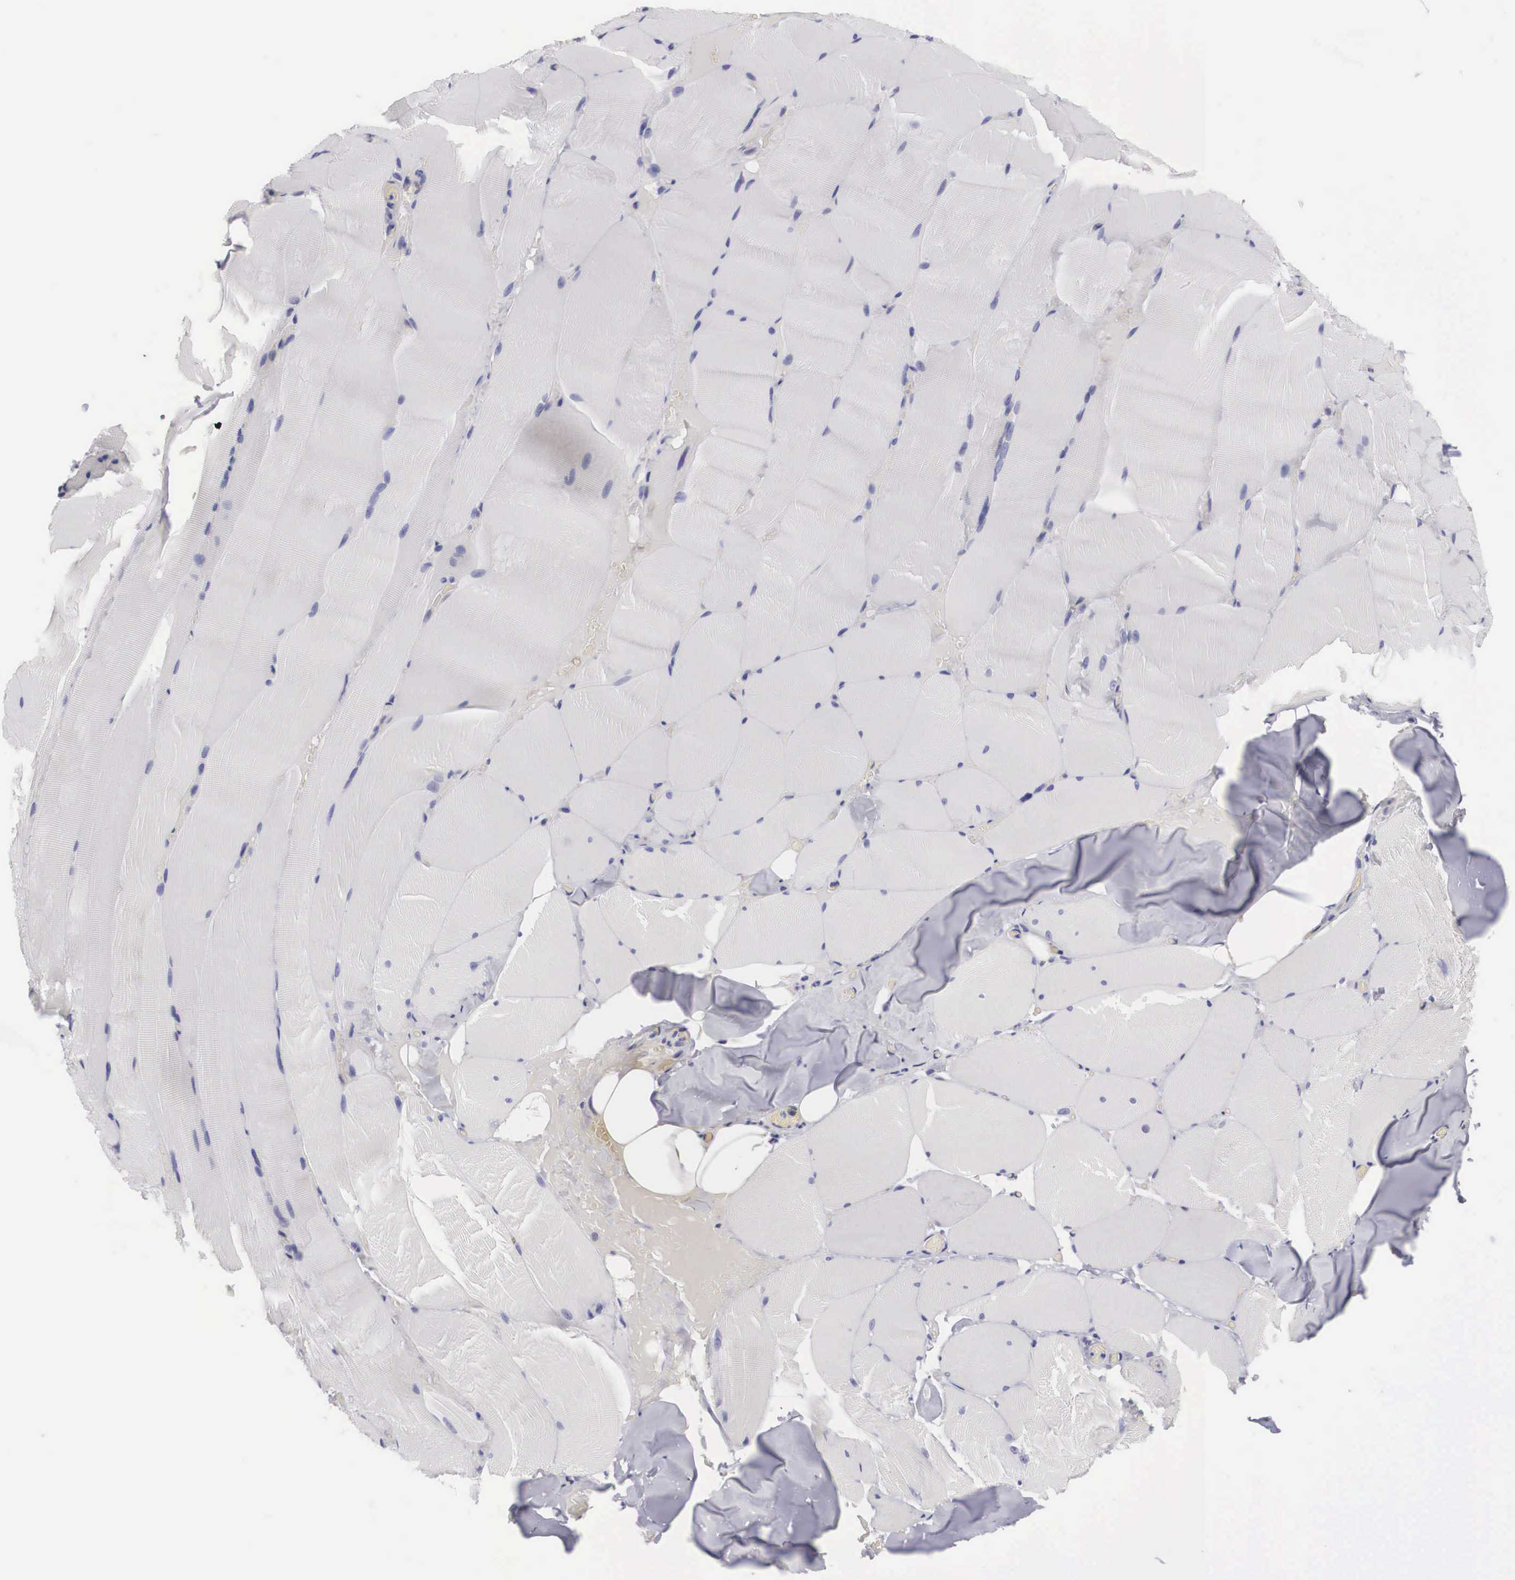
{"staining": {"intensity": "negative", "quantity": "none", "location": "none"}, "tissue": "skeletal muscle", "cell_type": "Myocytes", "image_type": "normal", "snomed": [{"axis": "morphology", "description": "Normal tissue, NOS"}, {"axis": "topography", "description": "Skeletal muscle"}], "caption": "High magnification brightfield microscopy of unremarkable skeletal muscle stained with DAB (brown) and counterstained with hematoxylin (blue): myocytes show no significant positivity. (Brightfield microscopy of DAB immunohistochemistry (IHC) at high magnification).", "gene": "ARMCX3", "patient": {"sex": "male", "age": 71}}